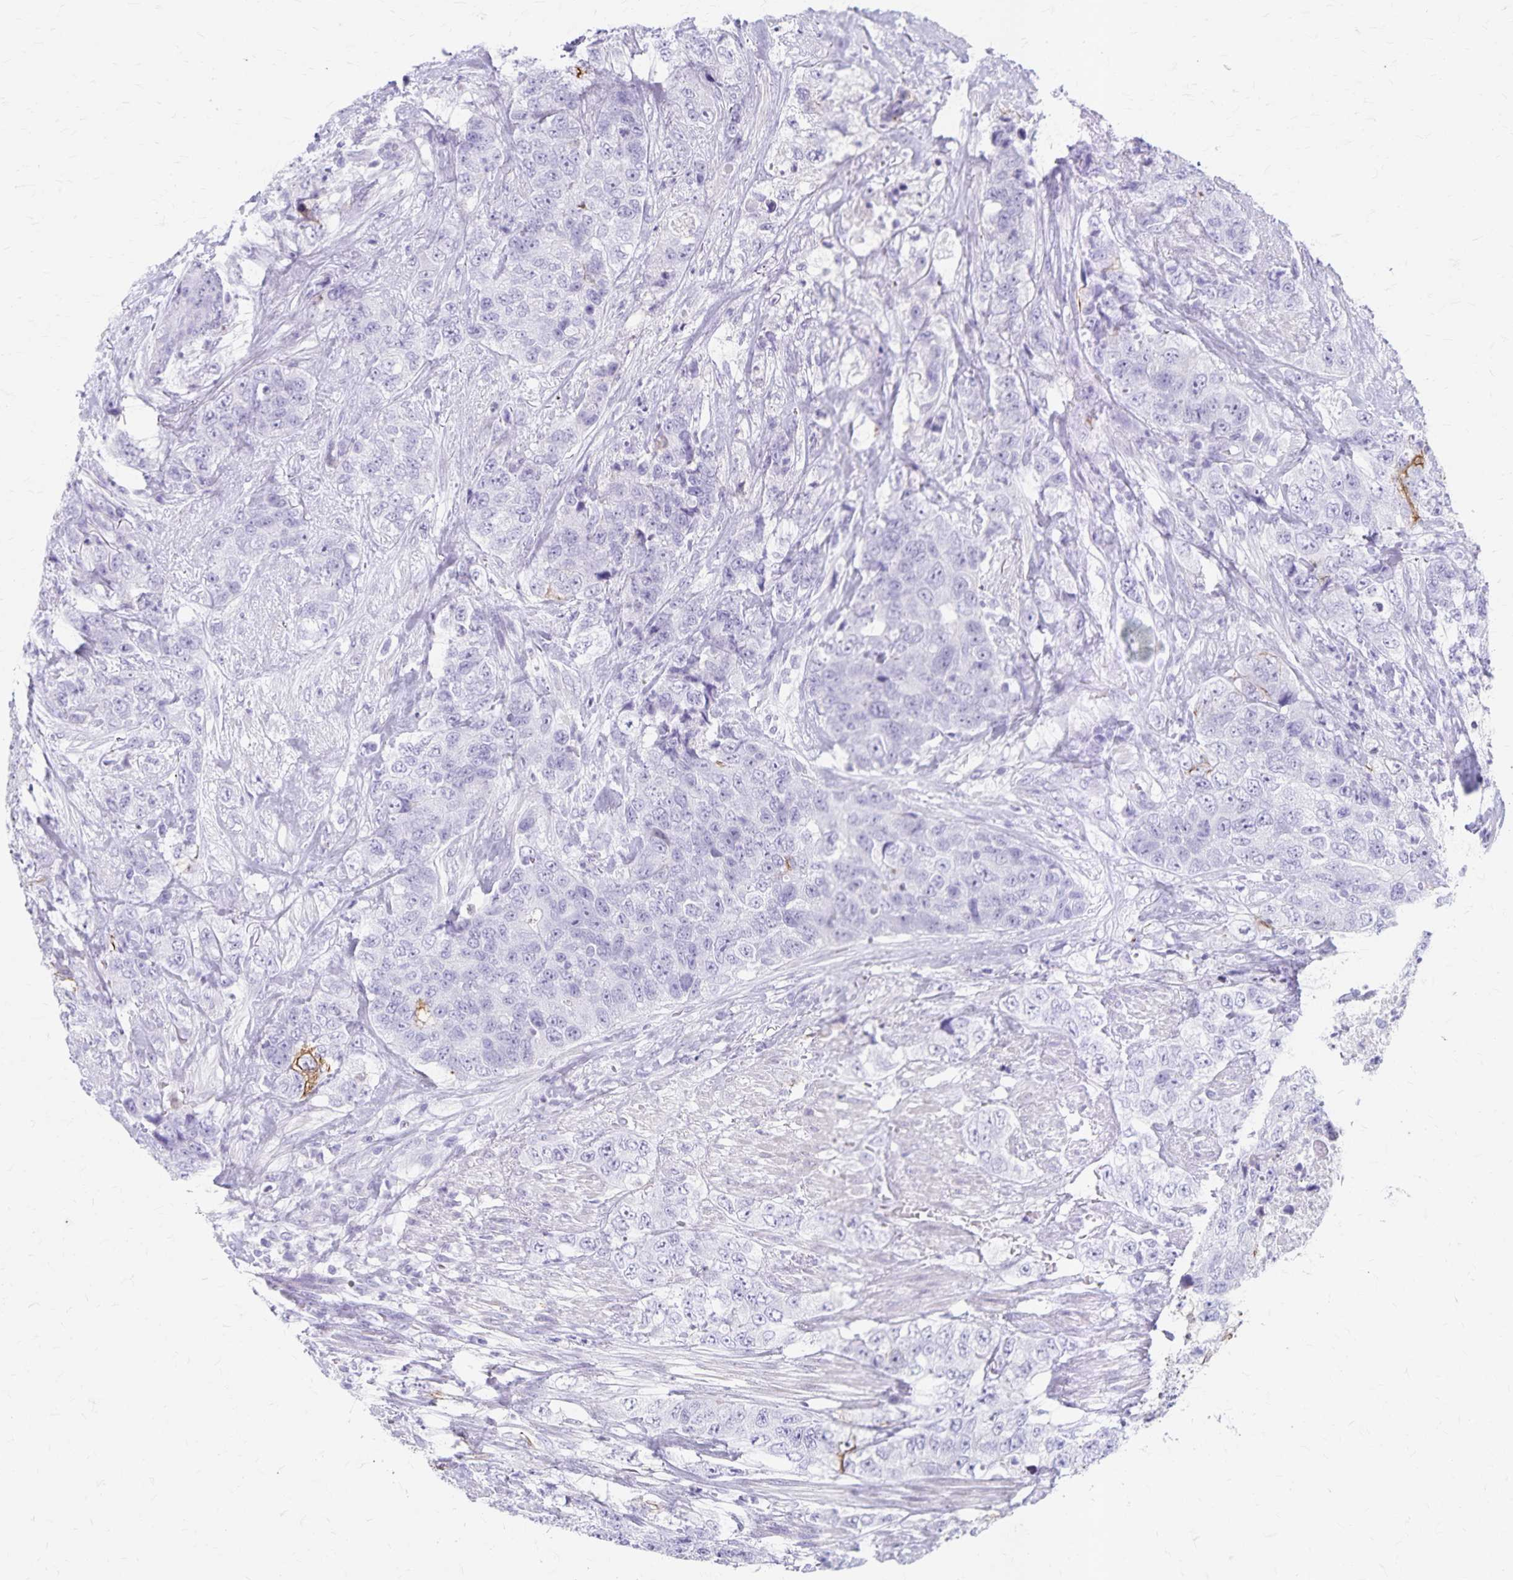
{"staining": {"intensity": "negative", "quantity": "none", "location": "none"}, "tissue": "urothelial cancer", "cell_type": "Tumor cells", "image_type": "cancer", "snomed": [{"axis": "morphology", "description": "Urothelial carcinoma, High grade"}, {"axis": "topography", "description": "Urinary bladder"}], "caption": "Tumor cells show no significant positivity in high-grade urothelial carcinoma. (Brightfield microscopy of DAB immunohistochemistry (IHC) at high magnification).", "gene": "GPBAR1", "patient": {"sex": "female", "age": 78}}